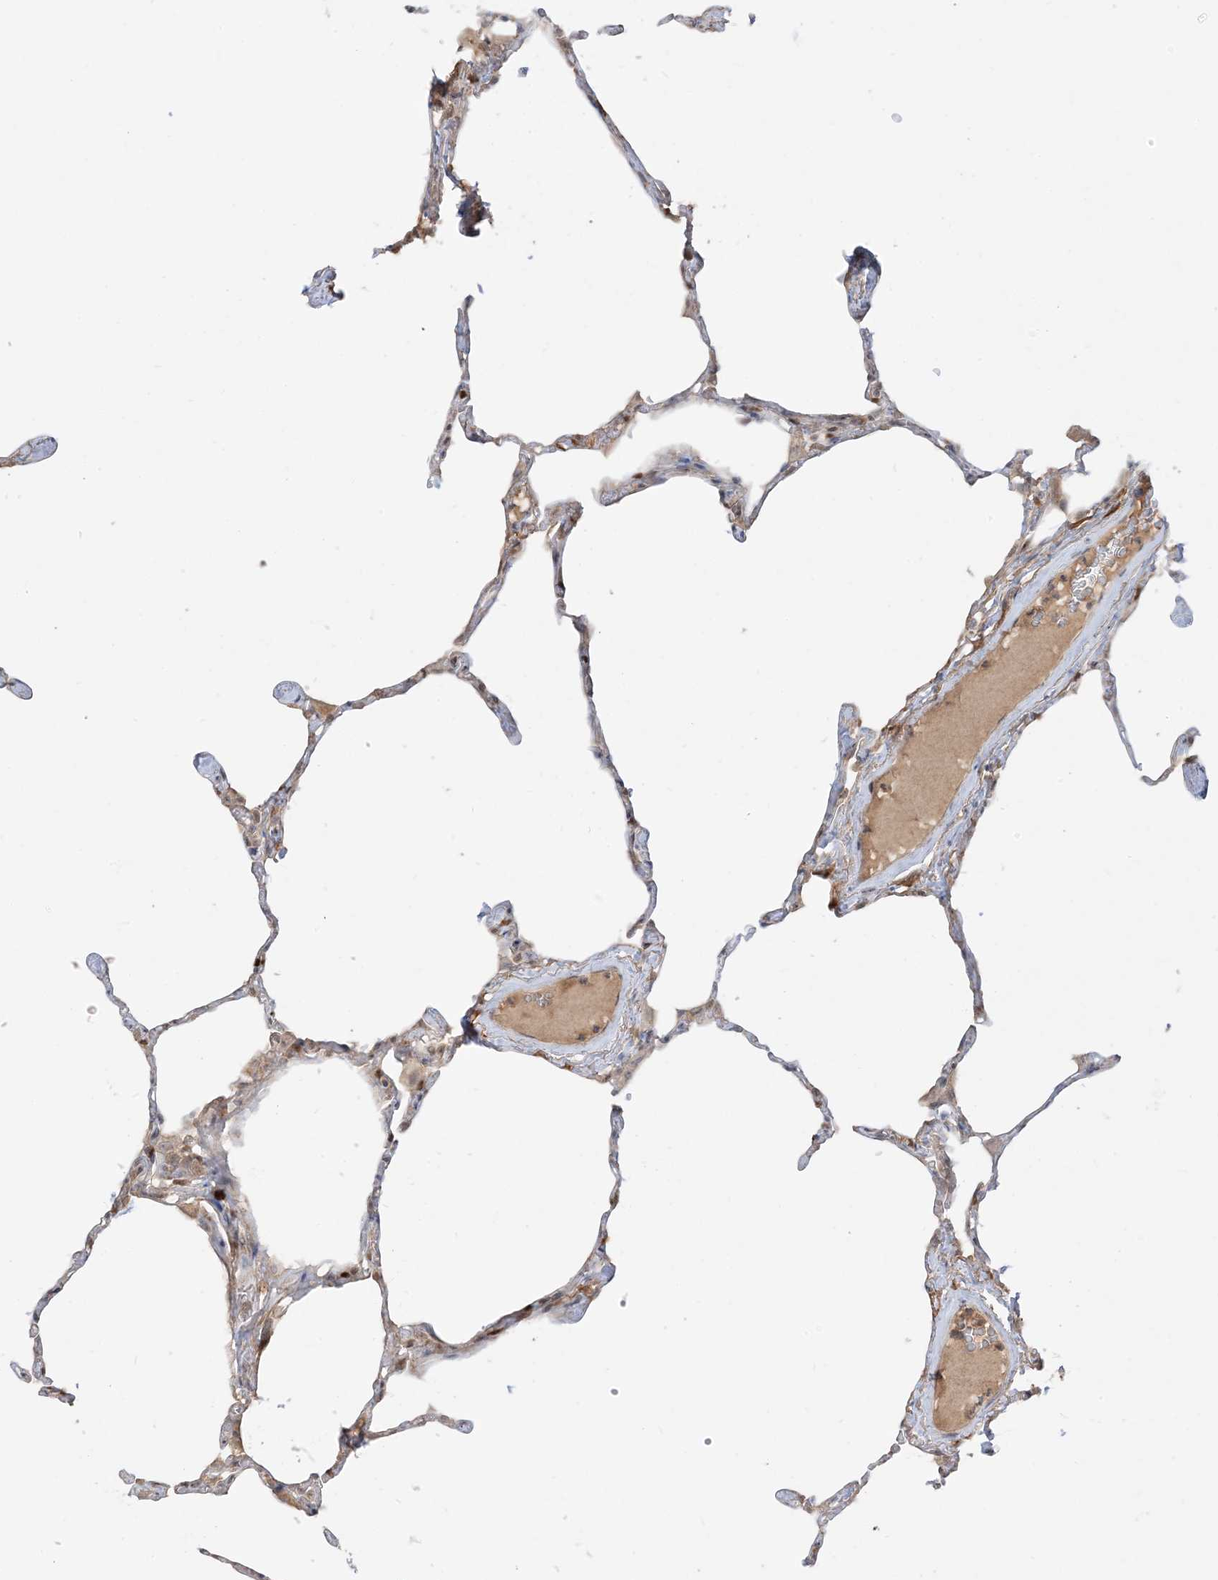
{"staining": {"intensity": "weak", "quantity": "<25%", "location": "cytoplasmic/membranous"}, "tissue": "lung", "cell_type": "Alveolar cells", "image_type": "normal", "snomed": [{"axis": "morphology", "description": "Normal tissue, NOS"}, {"axis": "topography", "description": "Lung"}], "caption": "Unremarkable lung was stained to show a protein in brown. There is no significant staining in alveolar cells. Brightfield microscopy of immunohistochemistry (IHC) stained with DAB (brown) and hematoxylin (blue), captured at high magnification.", "gene": "TBCC", "patient": {"sex": "male", "age": 65}}